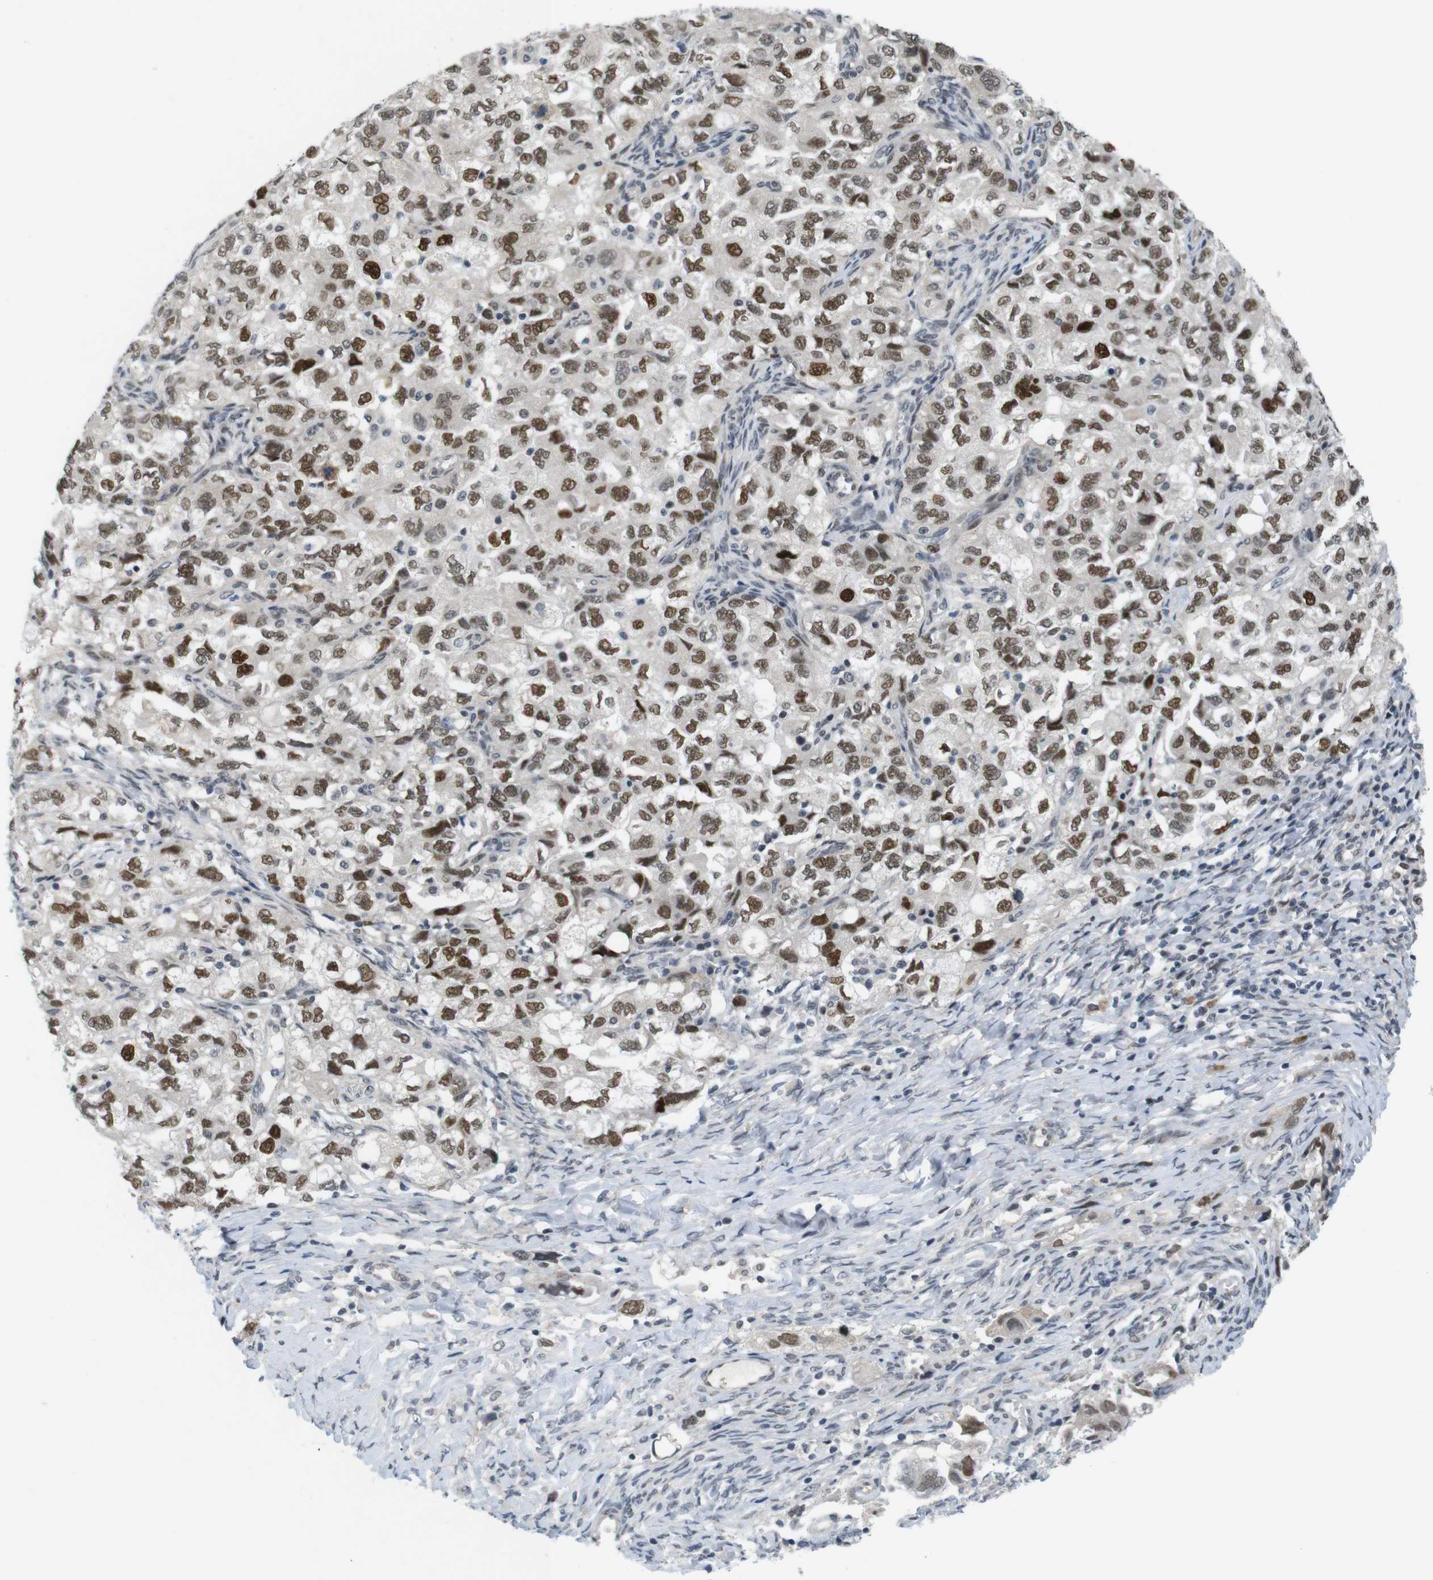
{"staining": {"intensity": "moderate", "quantity": ">75%", "location": "nuclear"}, "tissue": "ovarian cancer", "cell_type": "Tumor cells", "image_type": "cancer", "snomed": [{"axis": "morphology", "description": "Carcinoma, NOS"}, {"axis": "morphology", "description": "Cystadenocarcinoma, serous, NOS"}, {"axis": "topography", "description": "Ovary"}], "caption": "Immunohistochemical staining of human ovarian cancer (serous cystadenocarcinoma) displays medium levels of moderate nuclear protein staining in approximately >75% of tumor cells. The staining was performed using DAB (3,3'-diaminobenzidine), with brown indicating positive protein expression. Nuclei are stained blue with hematoxylin.", "gene": "SMCO2", "patient": {"sex": "female", "age": 69}}